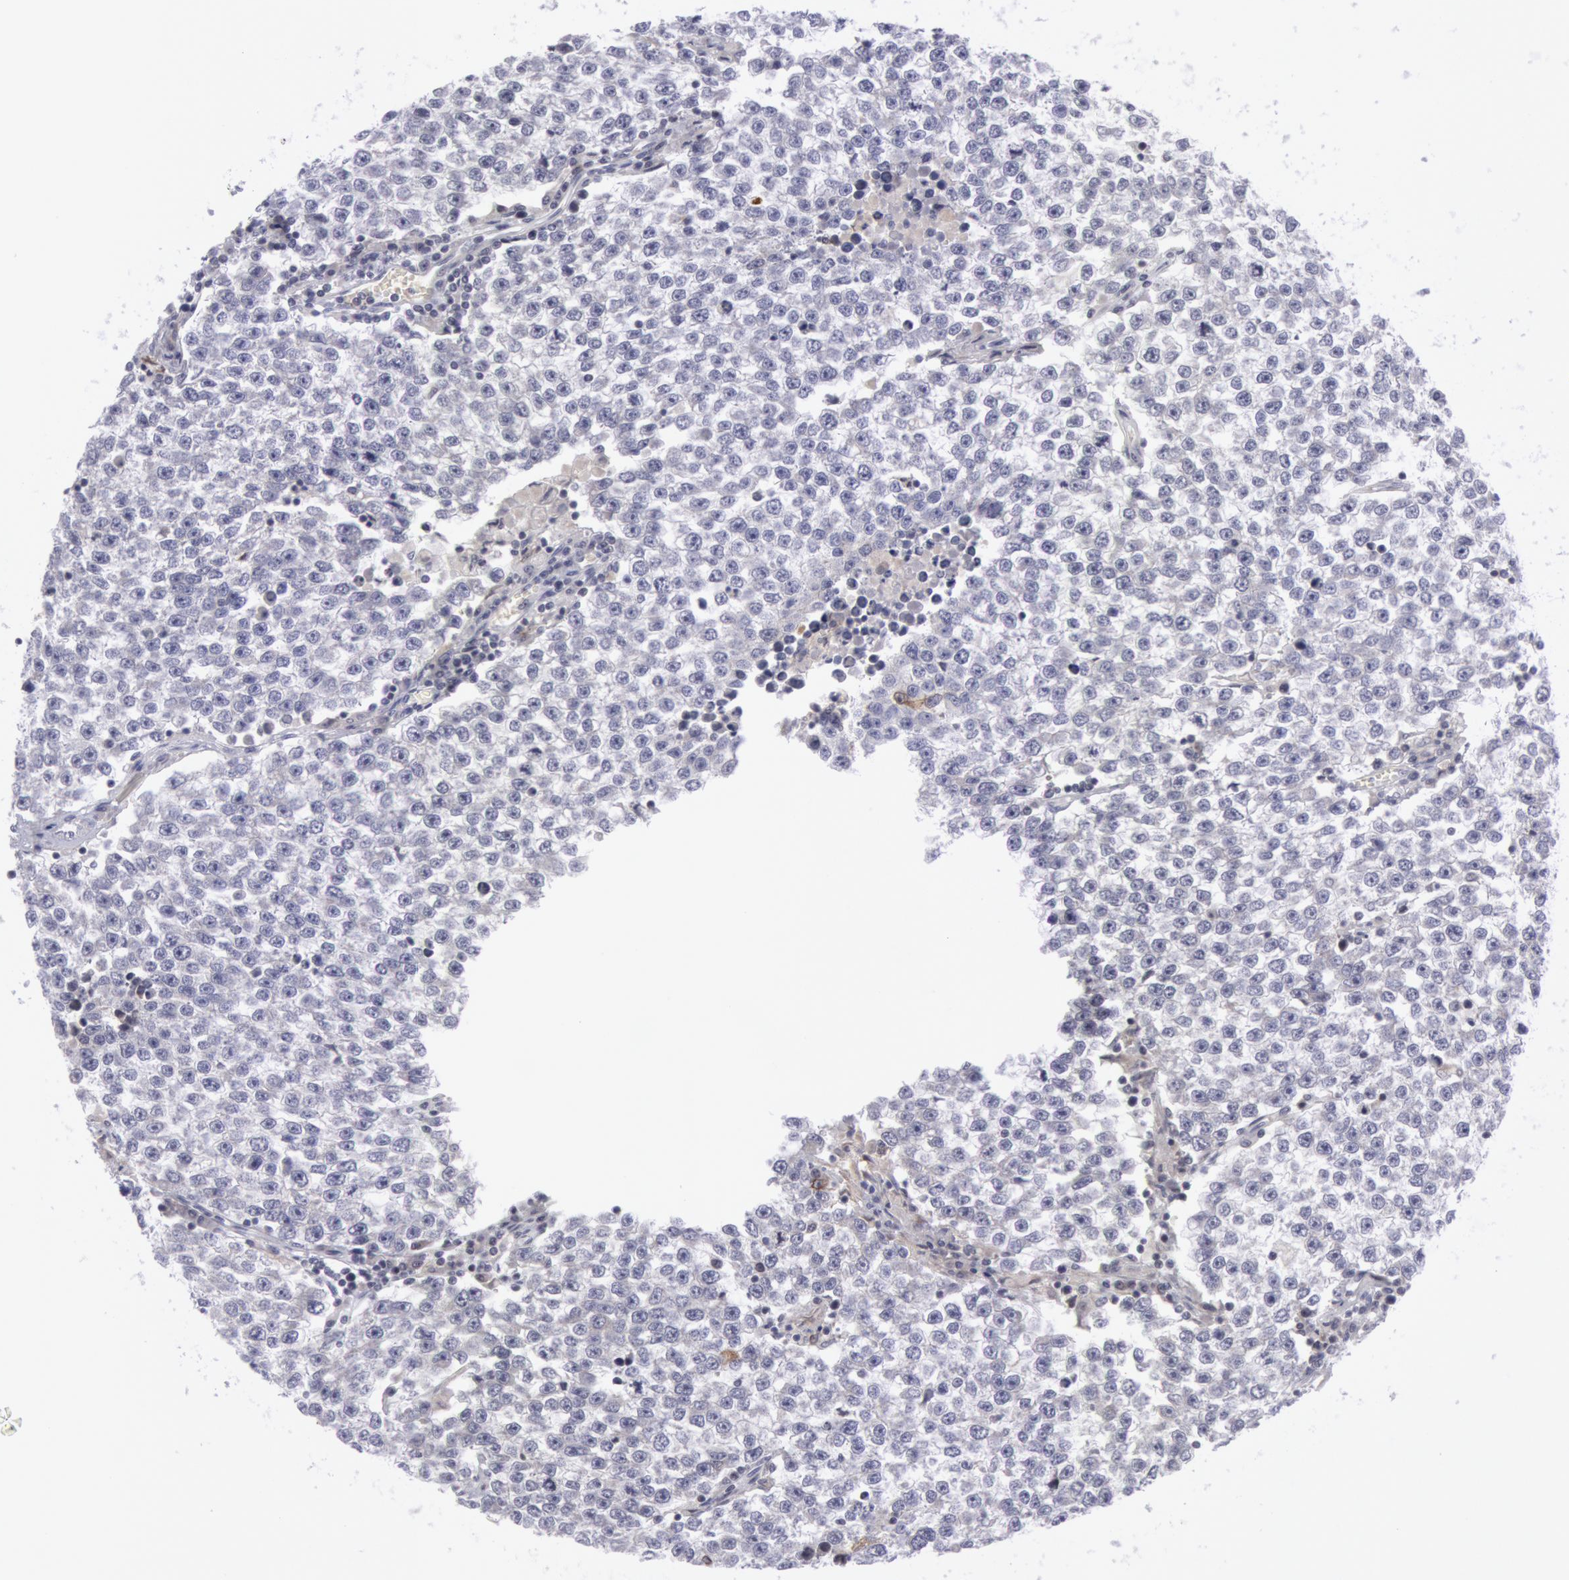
{"staining": {"intensity": "weak", "quantity": "<25%", "location": "cytoplasmic/membranous"}, "tissue": "testis cancer", "cell_type": "Tumor cells", "image_type": "cancer", "snomed": [{"axis": "morphology", "description": "Seminoma, NOS"}, {"axis": "topography", "description": "Testis"}], "caption": "Human testis cancer (seminoma) stained for a protein using IHC displays no positivity in tumor cells.", "gene": "PTGS2", "patient": {"sex": "male", "age": 36}}